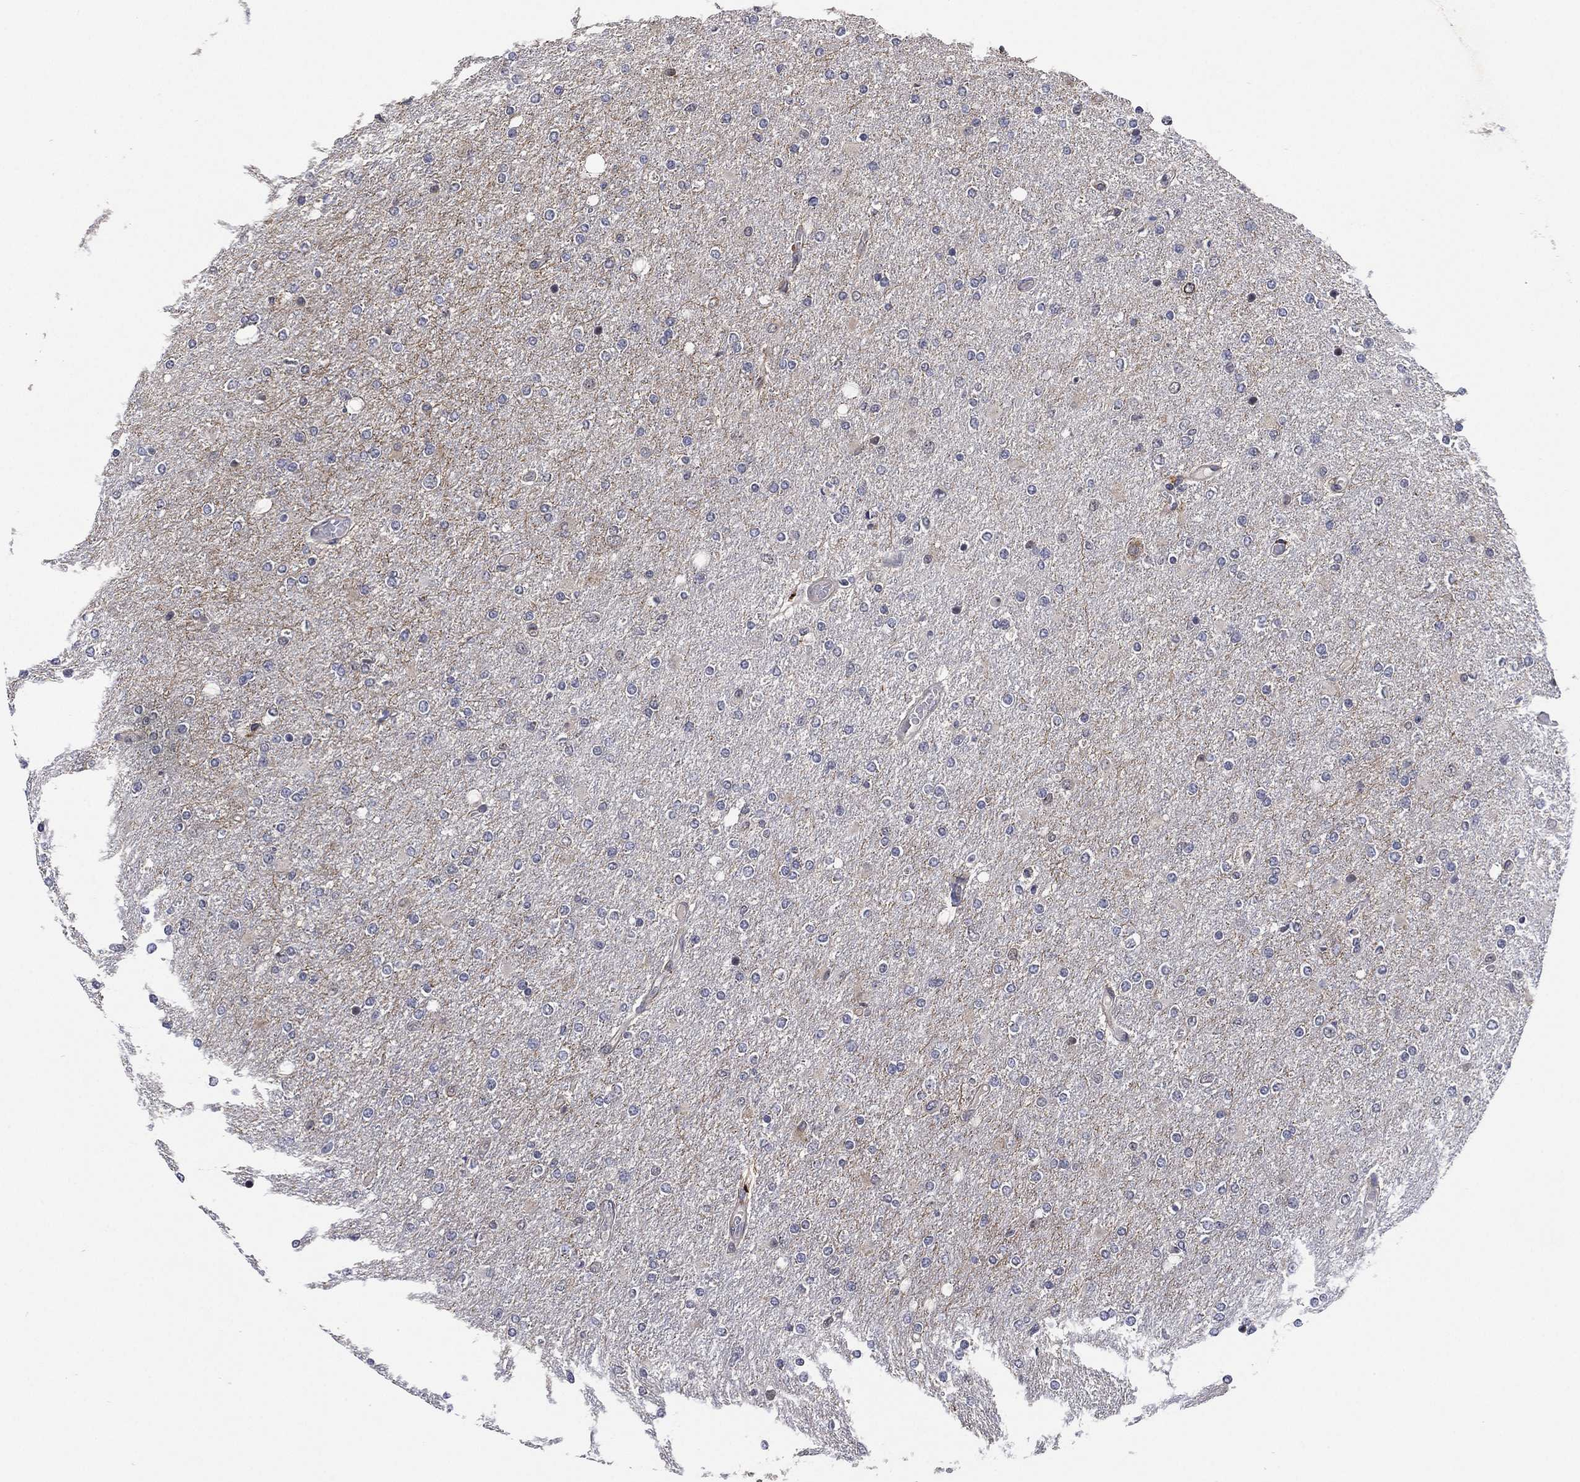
{"staining": {"intensity": "negative", "quantity": "none", "location": "none"}, "tissue": "glioma", "cell_type": "Tumor cells", "image_type": "cancer", "snomed": [{"axis": "morphology", "description": "Glioma, malignant, High grade"}, {"axis": "topography", "description": "Cerebral cortex"}], "caption": "Glioma stained for a protein using IHC demonstrates no expression tumor cells.", "gene": "SELENOO", "patient": {"sex": "male", "age": 70}}